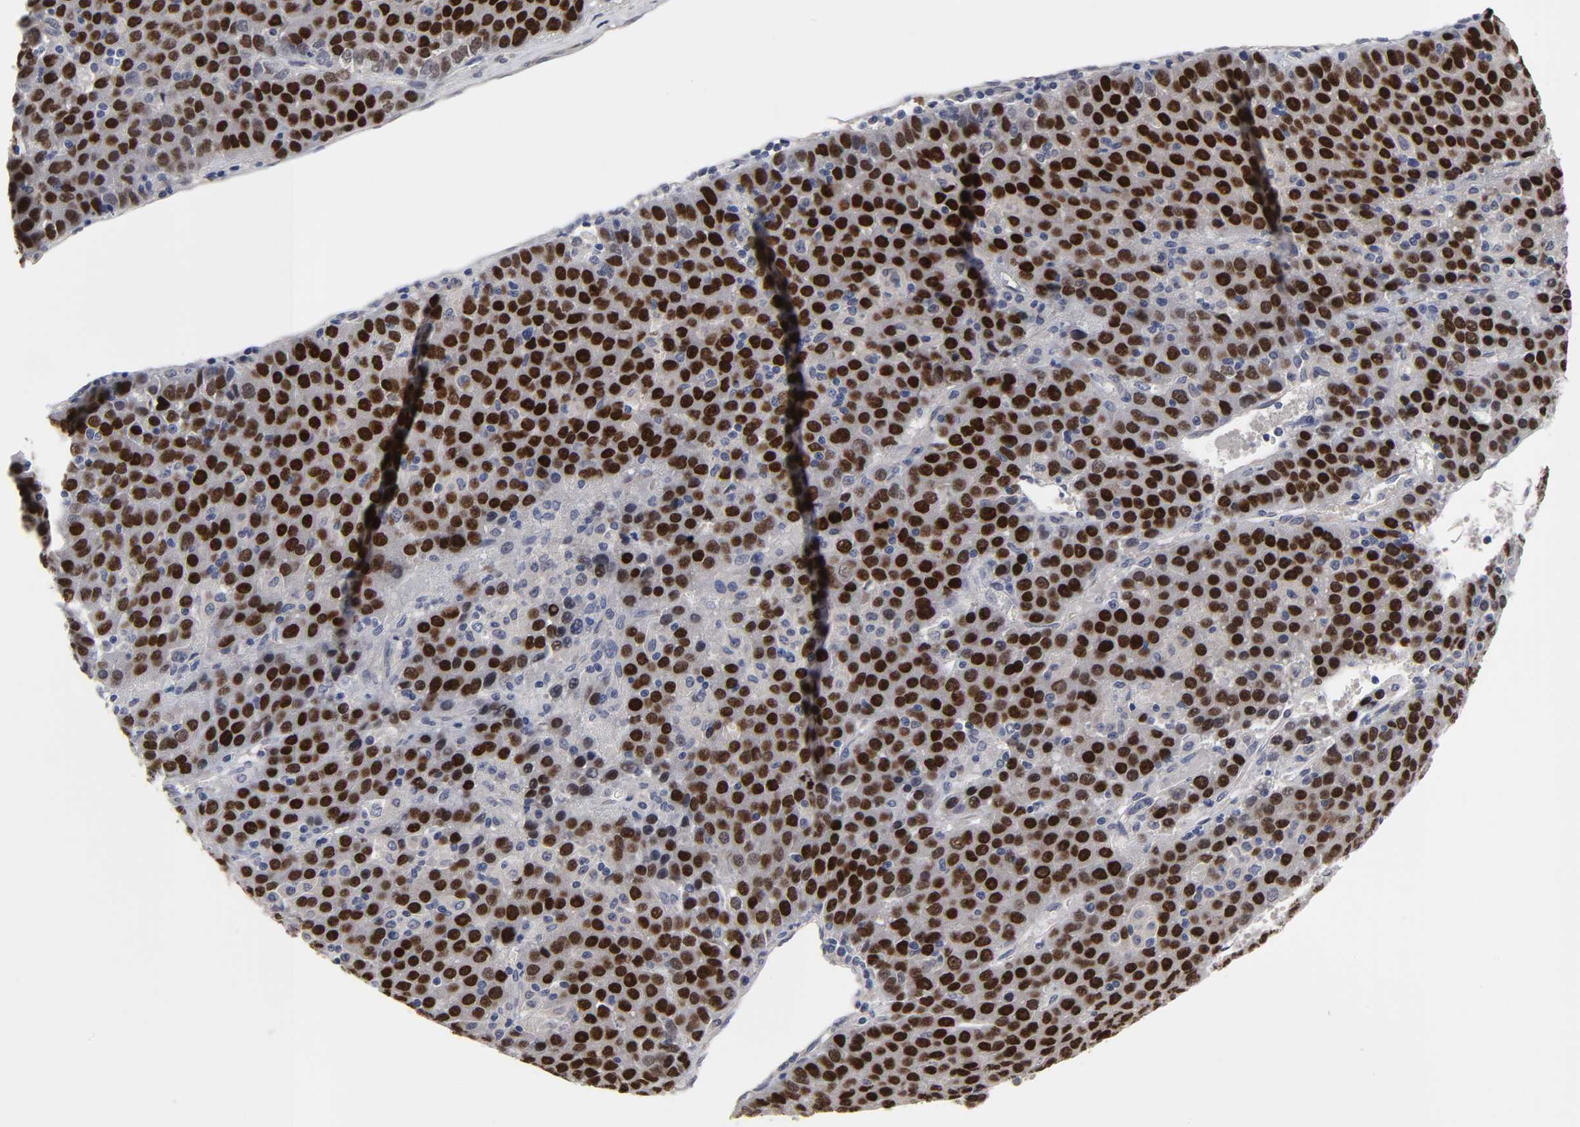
{"staining": {"intensity": "strong", "quantity": ">75%", "location": "nuclear"}, "tissue": "liver cancer", "cell_type": "Tumor cells", "image_type": "cancer", "snomed": [{"axis": "morphology", "description": "Carcinoma, Hepatocellular, NOS"}, {"axis": "topography", "description": "Liver"}], "caption": "This image shows immunohistochemistry (IHC) staining of liver hepatocellular carcinoma, with high strong nuclear positivity in approximately >75% of tumor cells.", "gene": "HNF4A", "patient": {"sex": "female", "age": 53}}